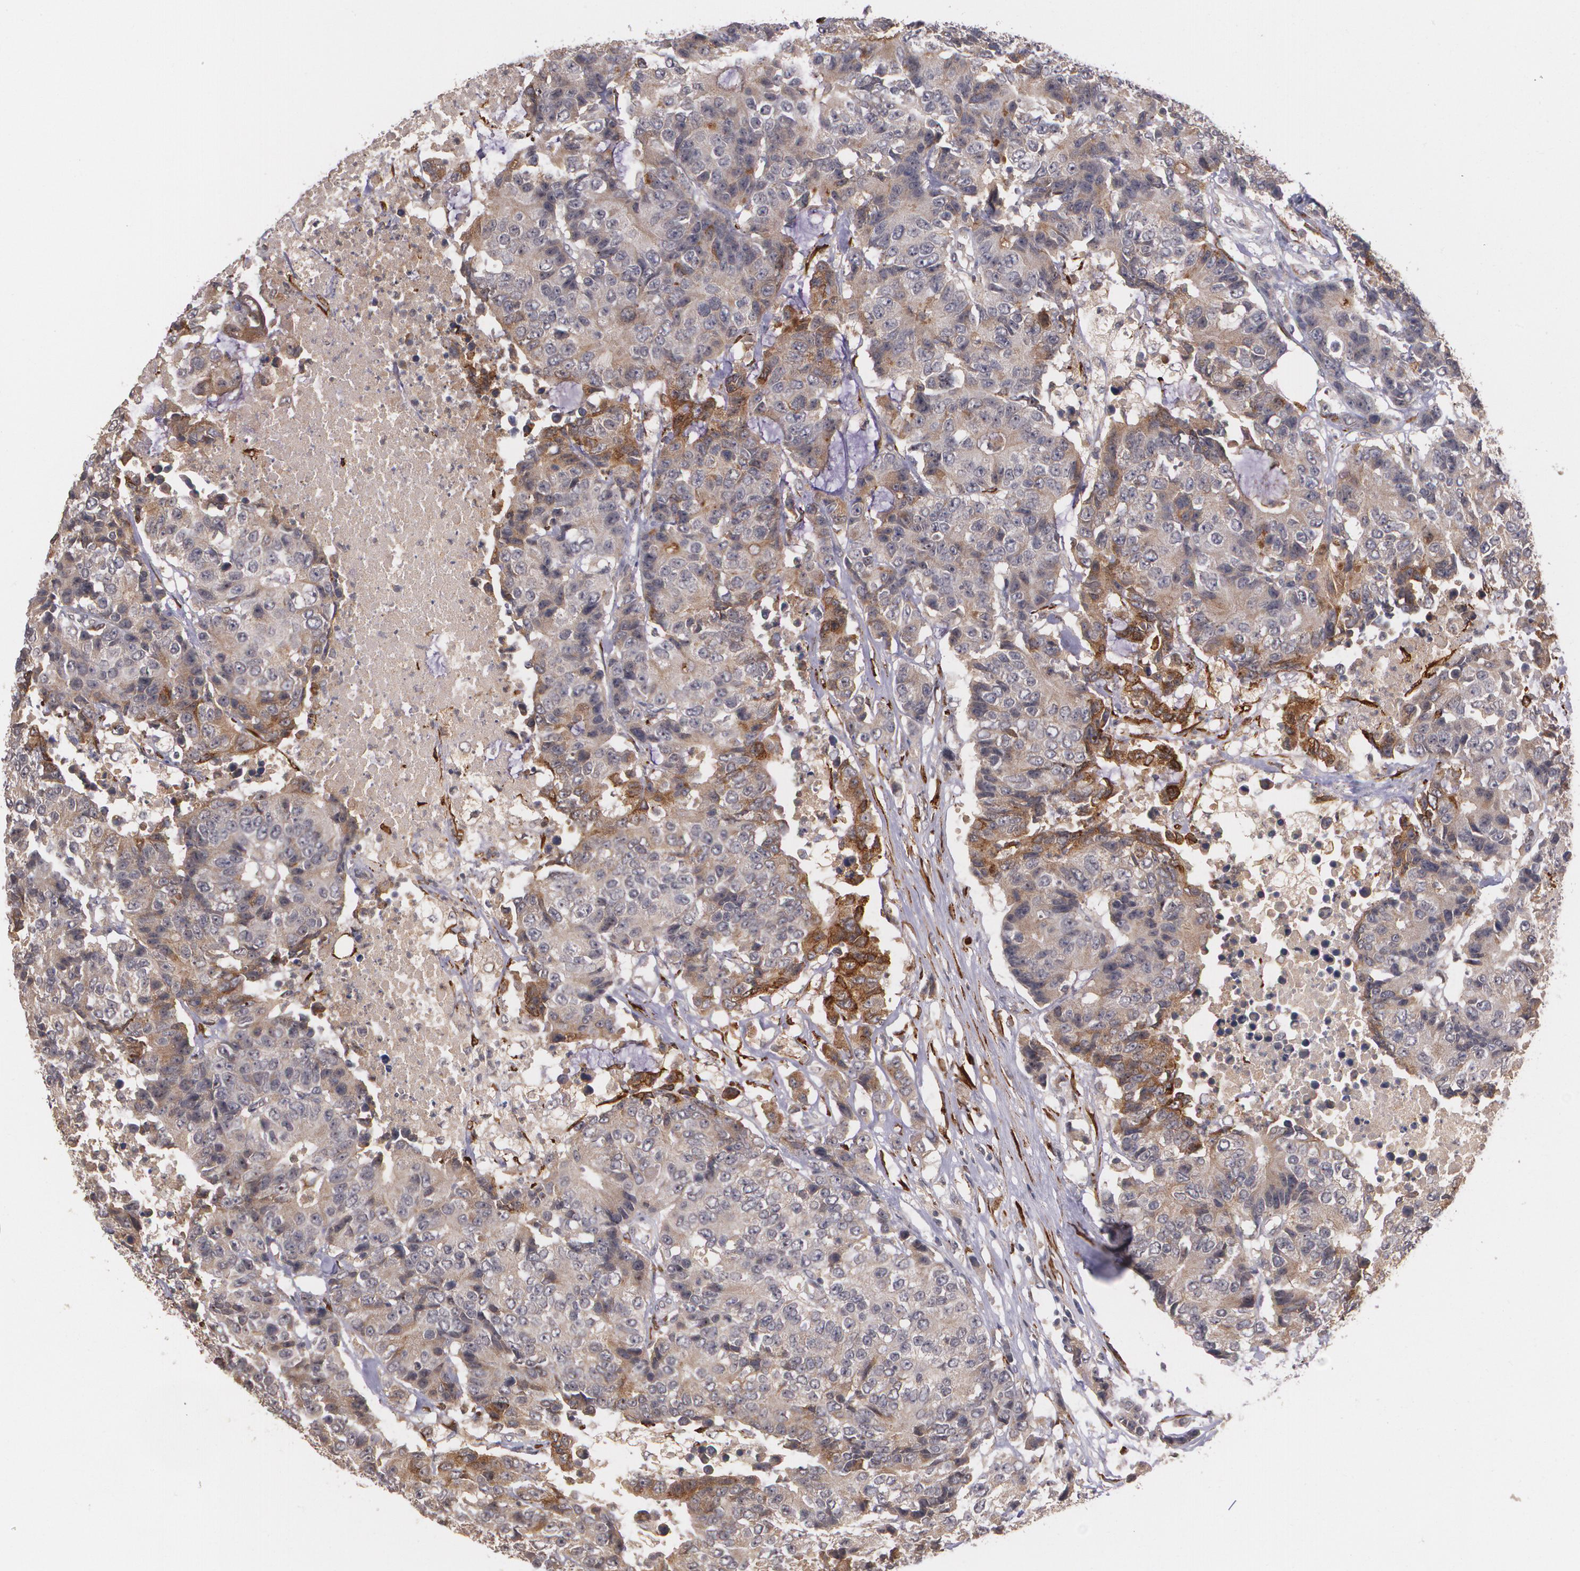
{"staining": {"intensity": "moderate", "quantity": "25%-75%", "location": "cytoplasmic/membranous"}, "tissue": "colorectal cancer", "cell_type": "Tumor cells", "image_type": "cancer", "snomed": [{"axis": "morphology", "description": "Adenocarcinoma, NOS"}, {"axis": "topography", "description": "Colon"}], "caption": "Immunohistochemical staining of human colorectal cancer (adenocarcinoma) displays moderate cytoplasmic/membranous protein expression in about 25%-75% of tumor cells.", "gene": "IFNGR2", "patient": {"sex": "female", "age": 86}}